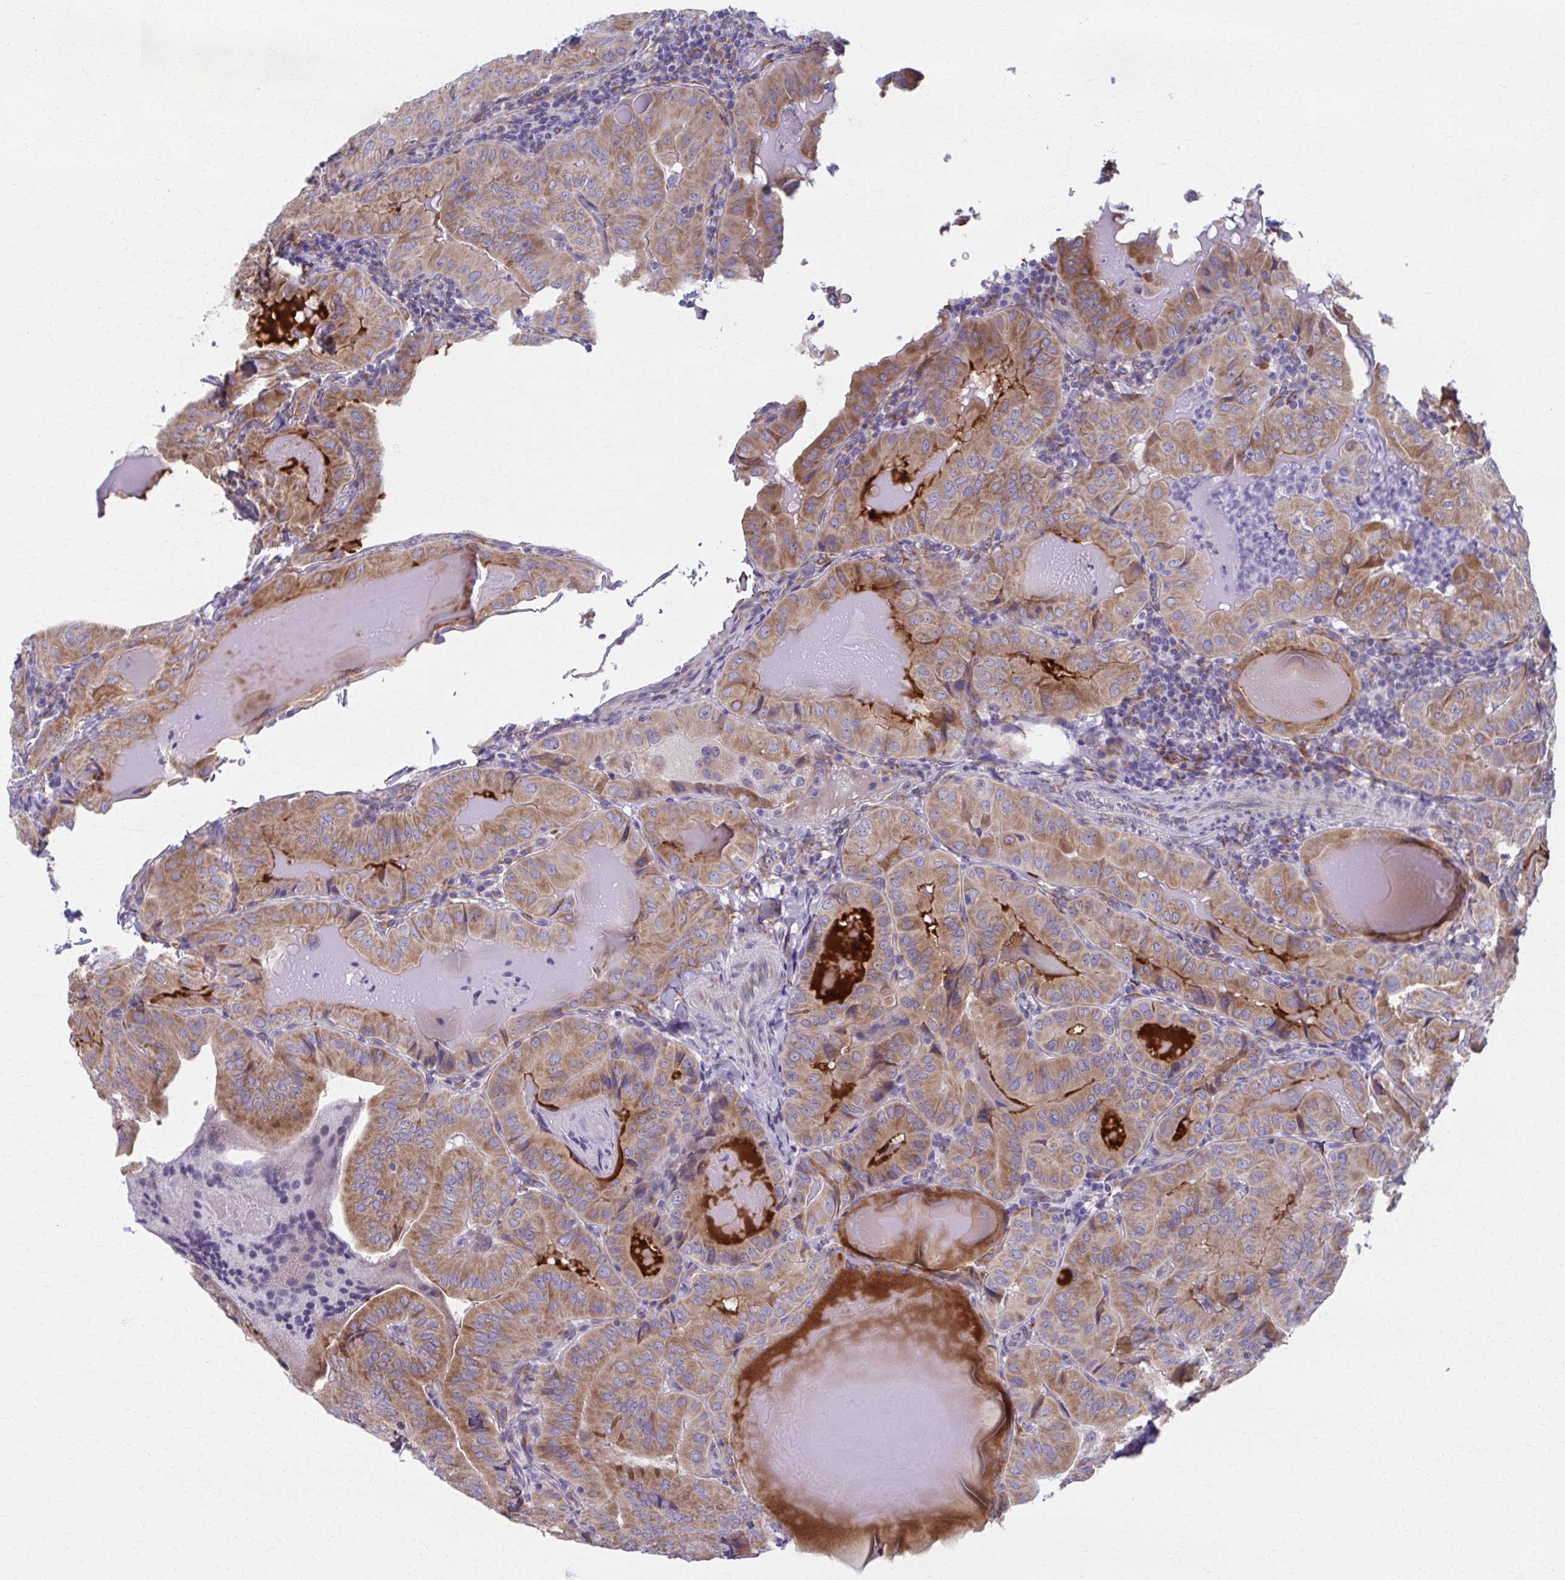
{"staining": {"intensity": "moderate", "quantity": ">75%", "location": "cytoplasmic/membranous"}, "tissue": "thyroid cancer", "cell_type": "Tumor cells", "image_type": "cancer", "snomed": [{"axis": "morphology", "description": "Papillary adenocarcinoma, NOS"}, {"axis": "topography", "description": "Thyroid gland"}], "caption": "A high-resolution micrograph shows immunohistochemistry (IHC) staining of thyroid cancer, which shows moderate cytoplasmic/membranous positivity in about >75% of tumor cells.", "gene": "SPATS2L", "patient": {"sex": "female", "age": 68}}